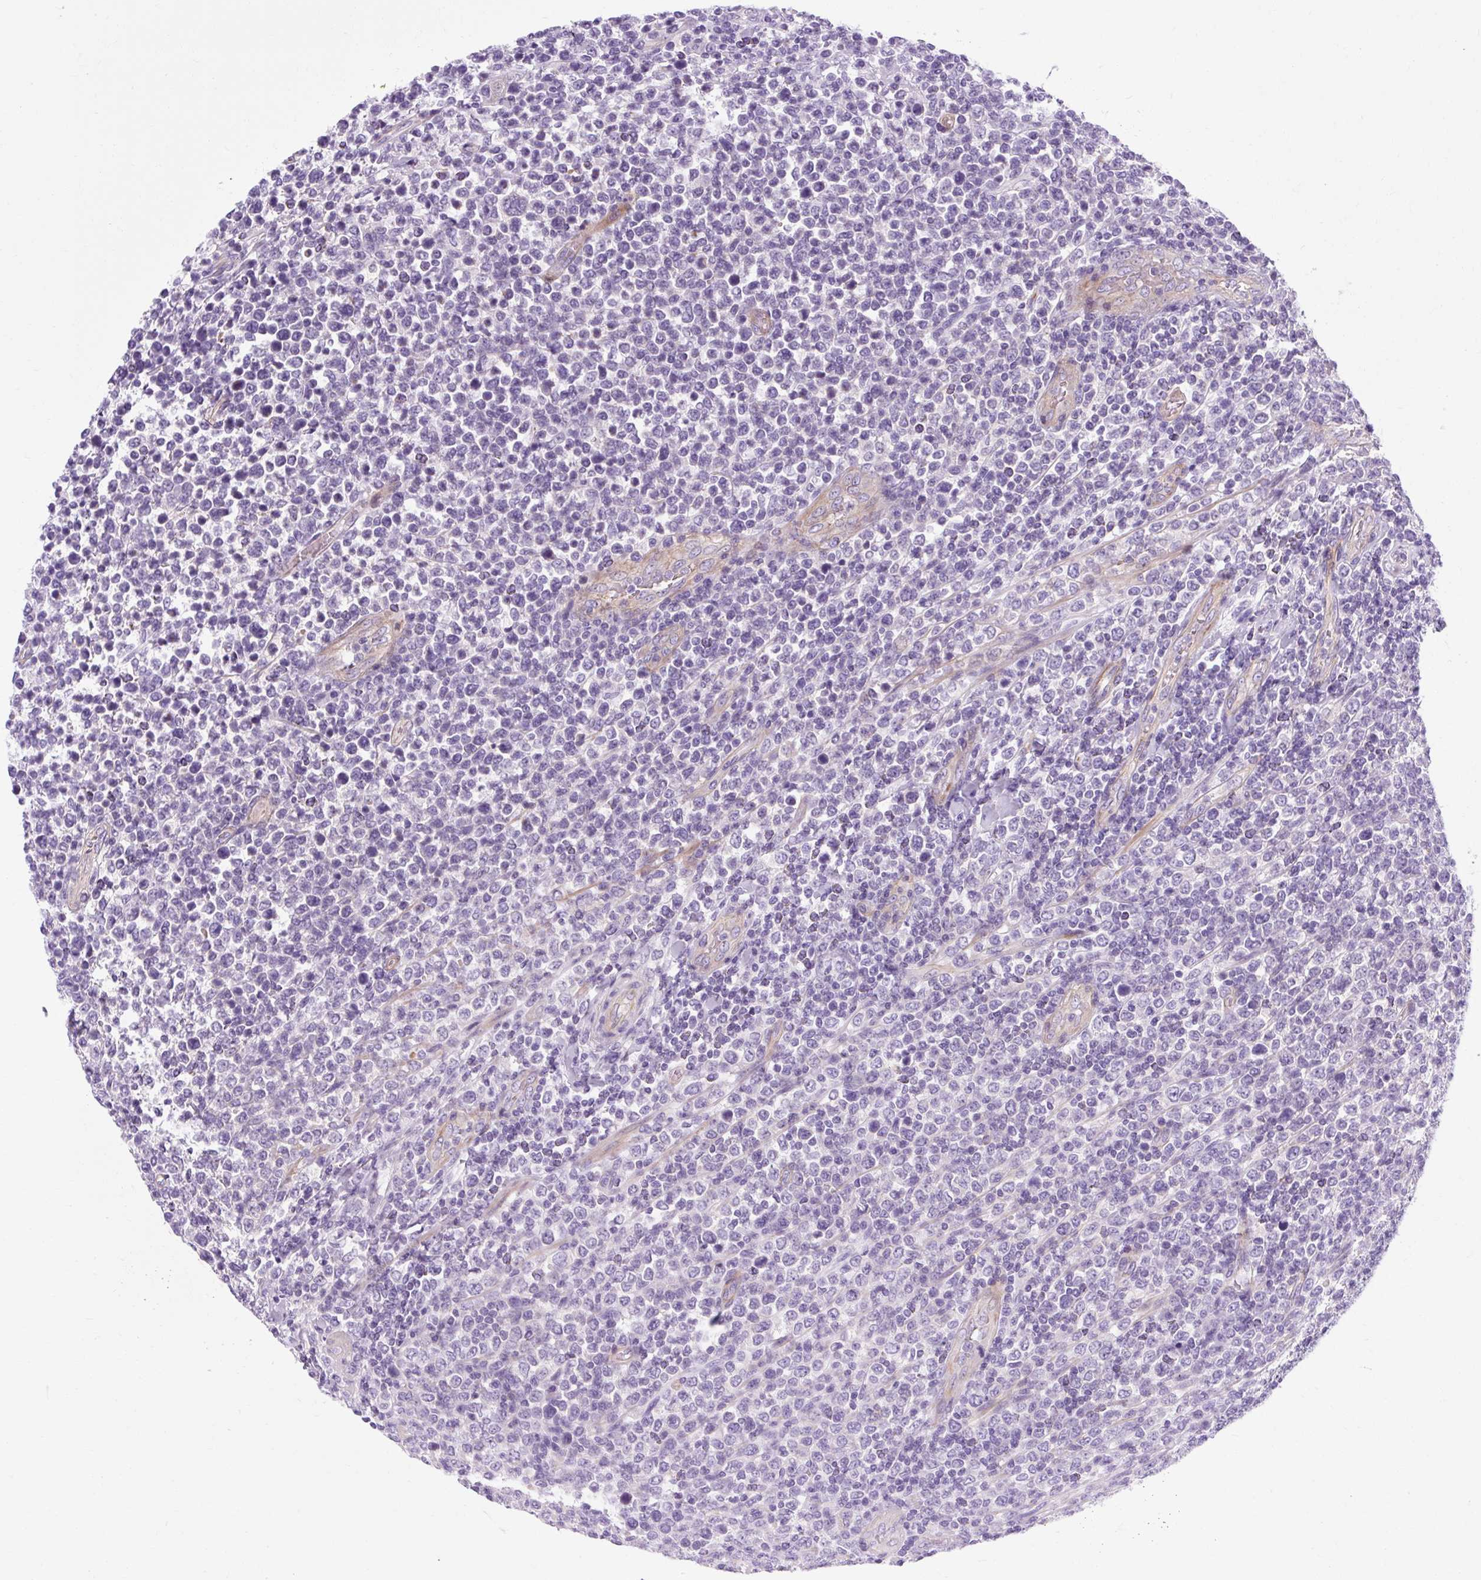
{"staining": {"intensity": "negative", "quantity": "none", "location": "none"}, "tissue": "lymphoma", "cell_type": "Tumor cells", "image_type": "cancer", "snomed": [{"axis": "morphology", "description": "Malignant lymphoma, non-Hodgkin's type, High grade"}, {"axis": "topography", "description": "Soft tissue"}], "caption": "This image is of lymphoma stained with immunohistochemistry to label a protein in brown with the nuclei are counter-stained blue. There is no positivity in tumor cells.", "gene": "OOEP", "patient": {"sex": "female", "age": 56}}